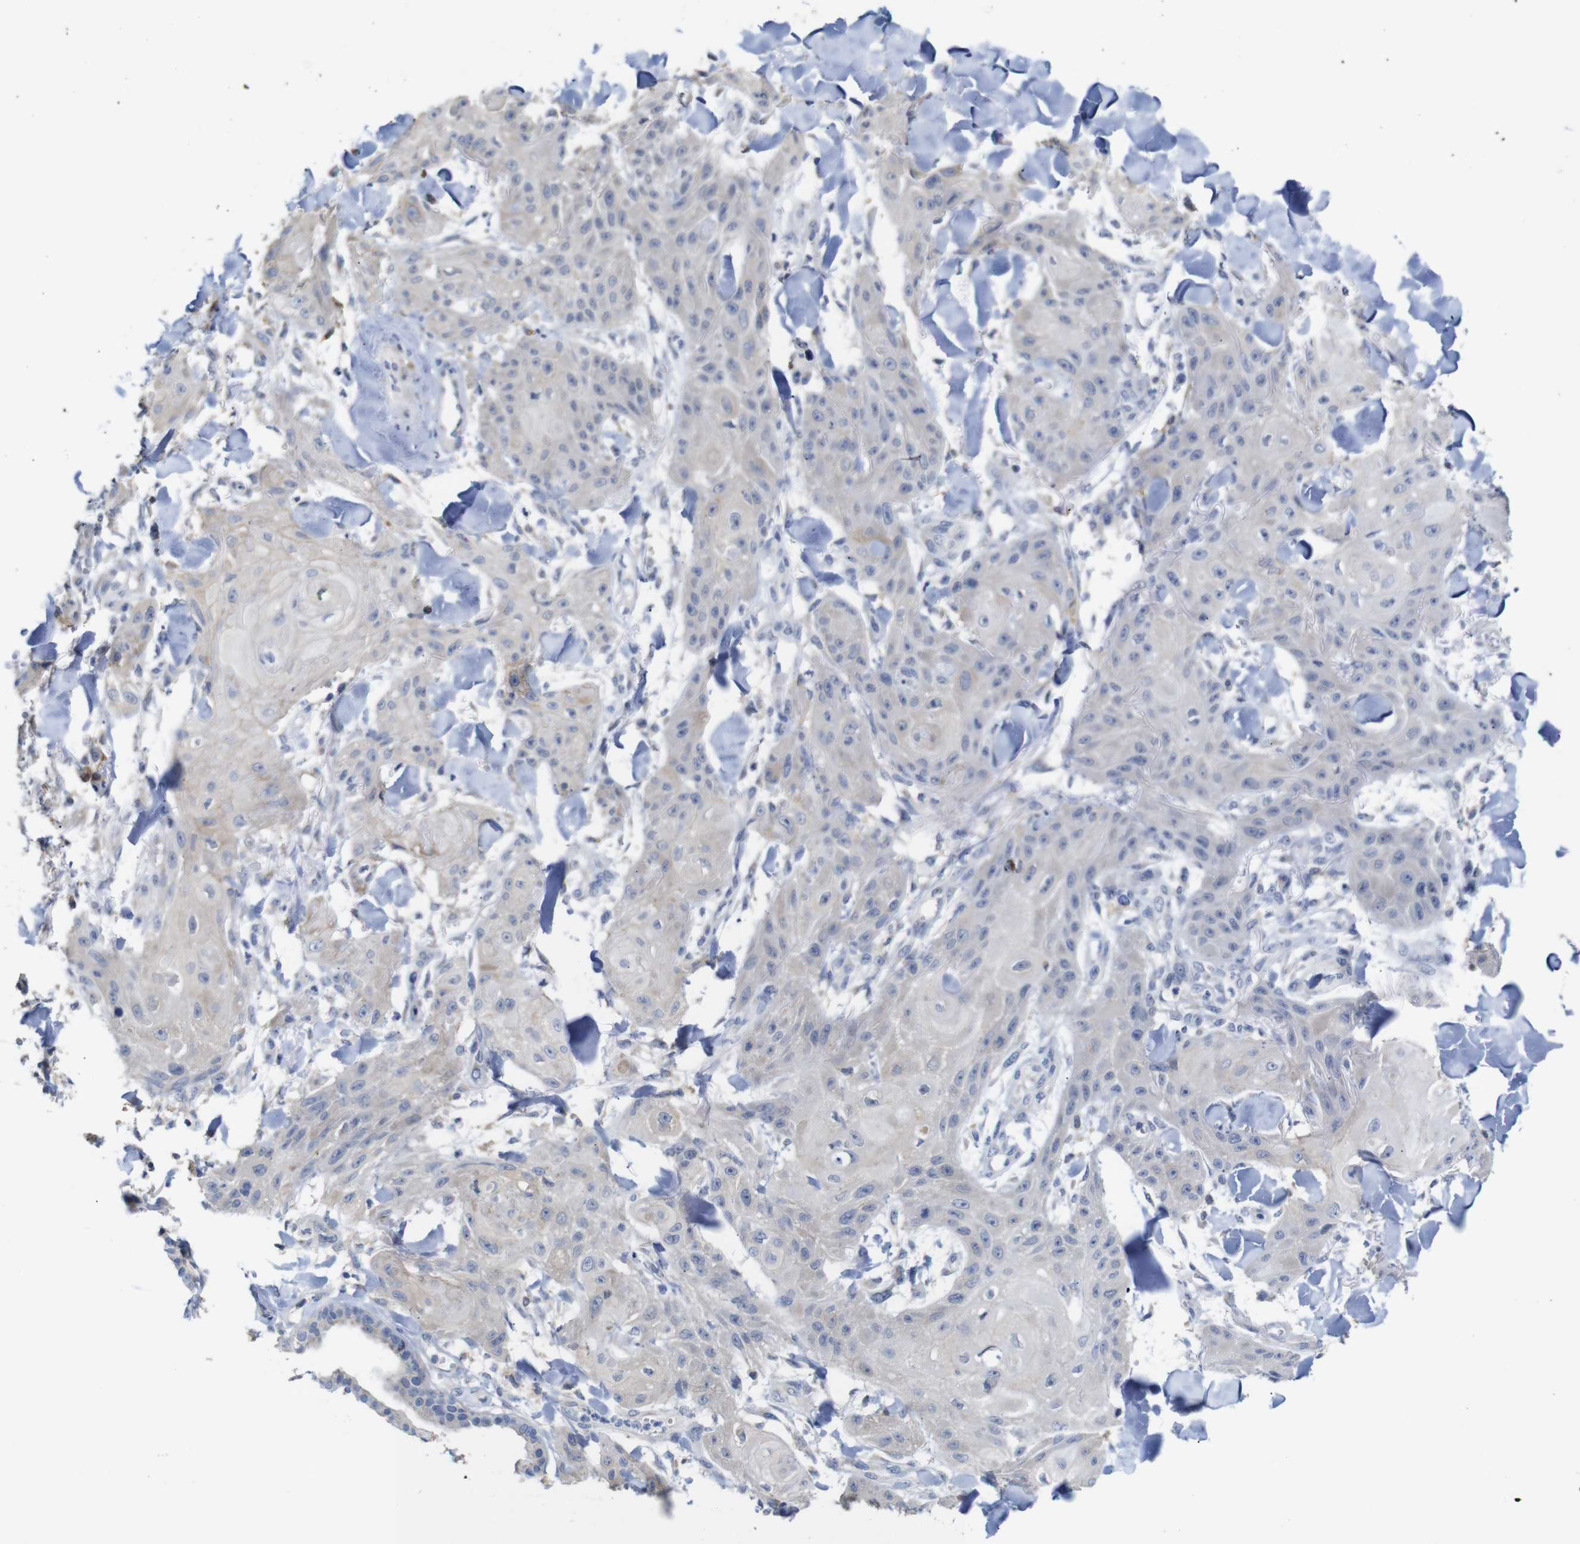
{"staining": {"intensity": "negative", "quantity": "none", "location": "none"}, "tissue": "skin cancer", "cell_type": "Tumor cells", "image_type": "cancer", "snomed": [{"axis": "morphology", "description": "Squamous cell carcinoma, NOS"}, {"axis": "topography", "description": "Skin"}], "caption": "Tumor cells show no significant expression in squamous cell carcinoma (skin).", "gene": "TCEAL9", "patient": {"sex": "male", "age": 74}}